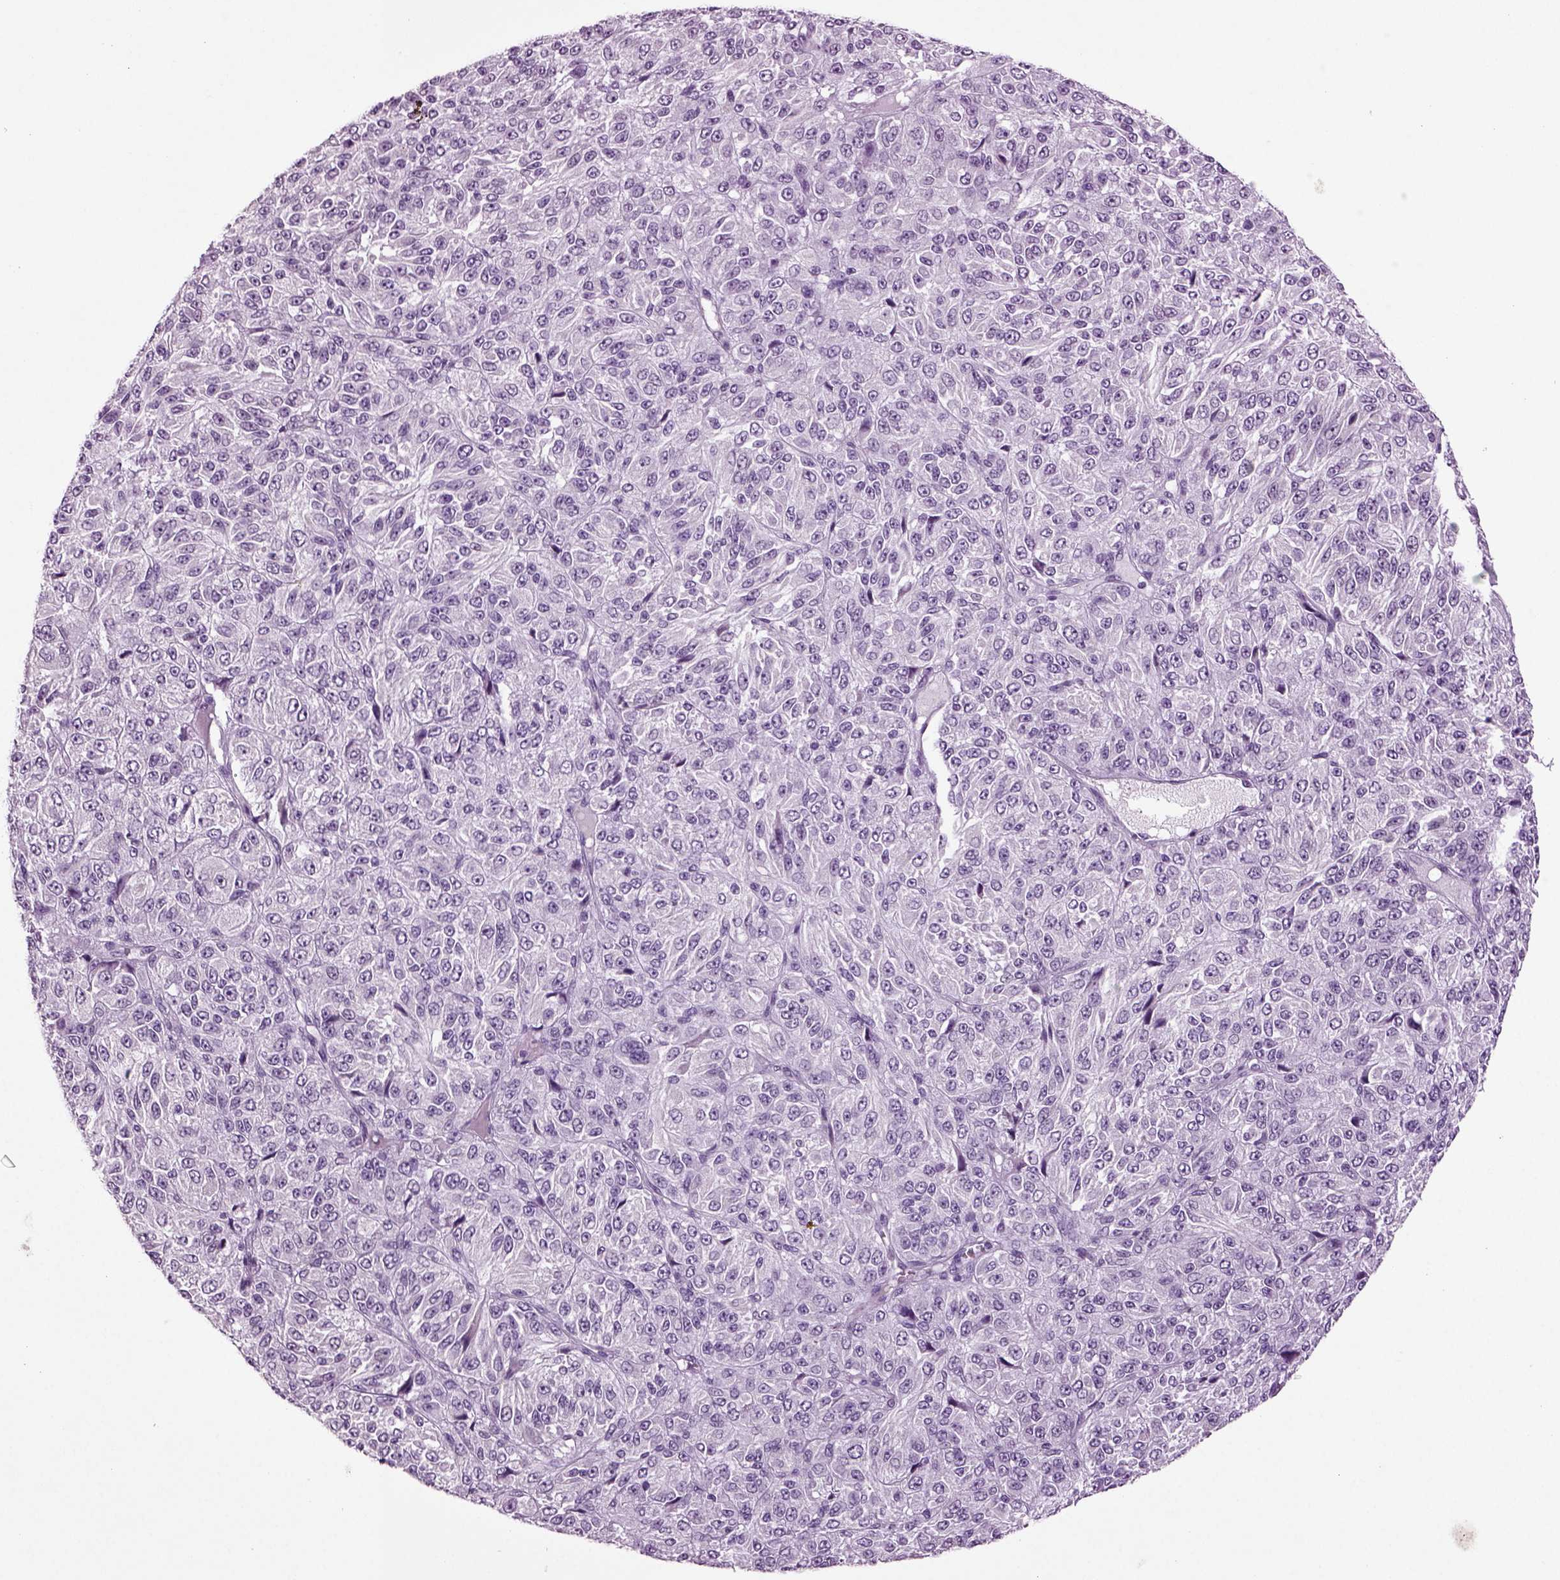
{"staining": {"intensity": "negative", "quantity": "none", "location": "none"}, "tissue": "melanoma", "cell_type": "Tumor cells", "image_type": "cancer", "snomed": [{"axis": "morphology", "description": "Malignant melanoma, Metastatic site"}, {"axis": "topography", "description": "Brain"}], "caption": "DAB (3,3'-diaminobenzidine) immunohistochemical staining of melanoma exhibits no significant positivity in tumor cells. (Stains: DAB (3,3'-diaminobenzidine) IHC with hematoxylin counter stain, Microscopy: brightfield microscopy at high magnification).", "gene": "SLC17A6", "patient": {"sex": "female", "age": 56}}